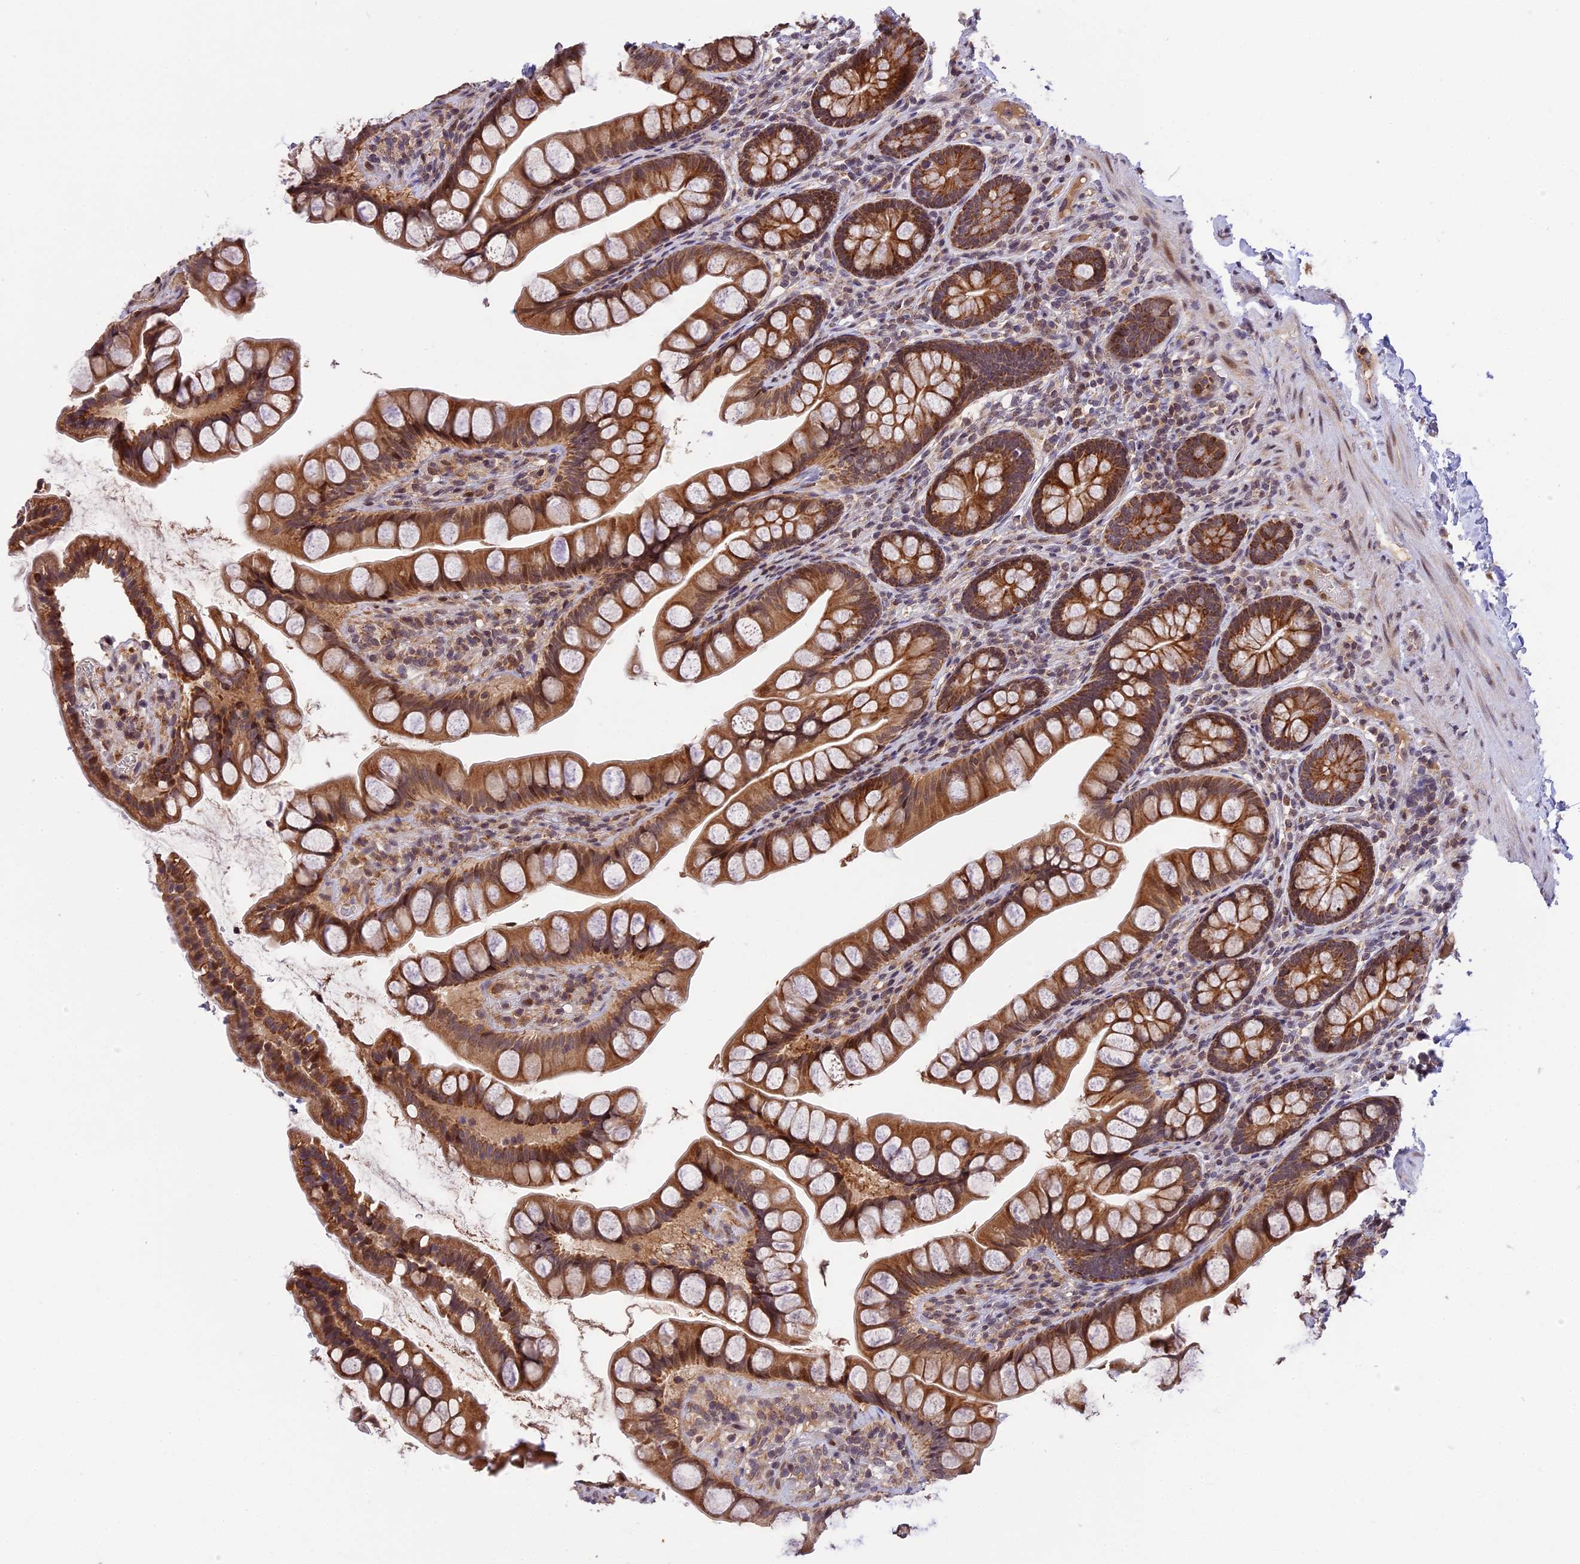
{"staining": {"intensity": "strong", "quantity": ">75%", "location": "cytoplasmic/membranous"}, "tissue": "small intestine", "cell_type": "Glandular cells", "image_type": "normal", "snomed": [{"axis": "morphology", "description": "Normal tissue, NOS"}, {"axis": "topography", "description": "Small intestine"}], "caption": "This is an image of immunohistochemistry (IHC) staining of normal small intestine, which shows strong staining in the cytoplasmic/membranous of glandular cells.", "gene": "RERGL", "patient": {"sex": "male", "age": 70}}